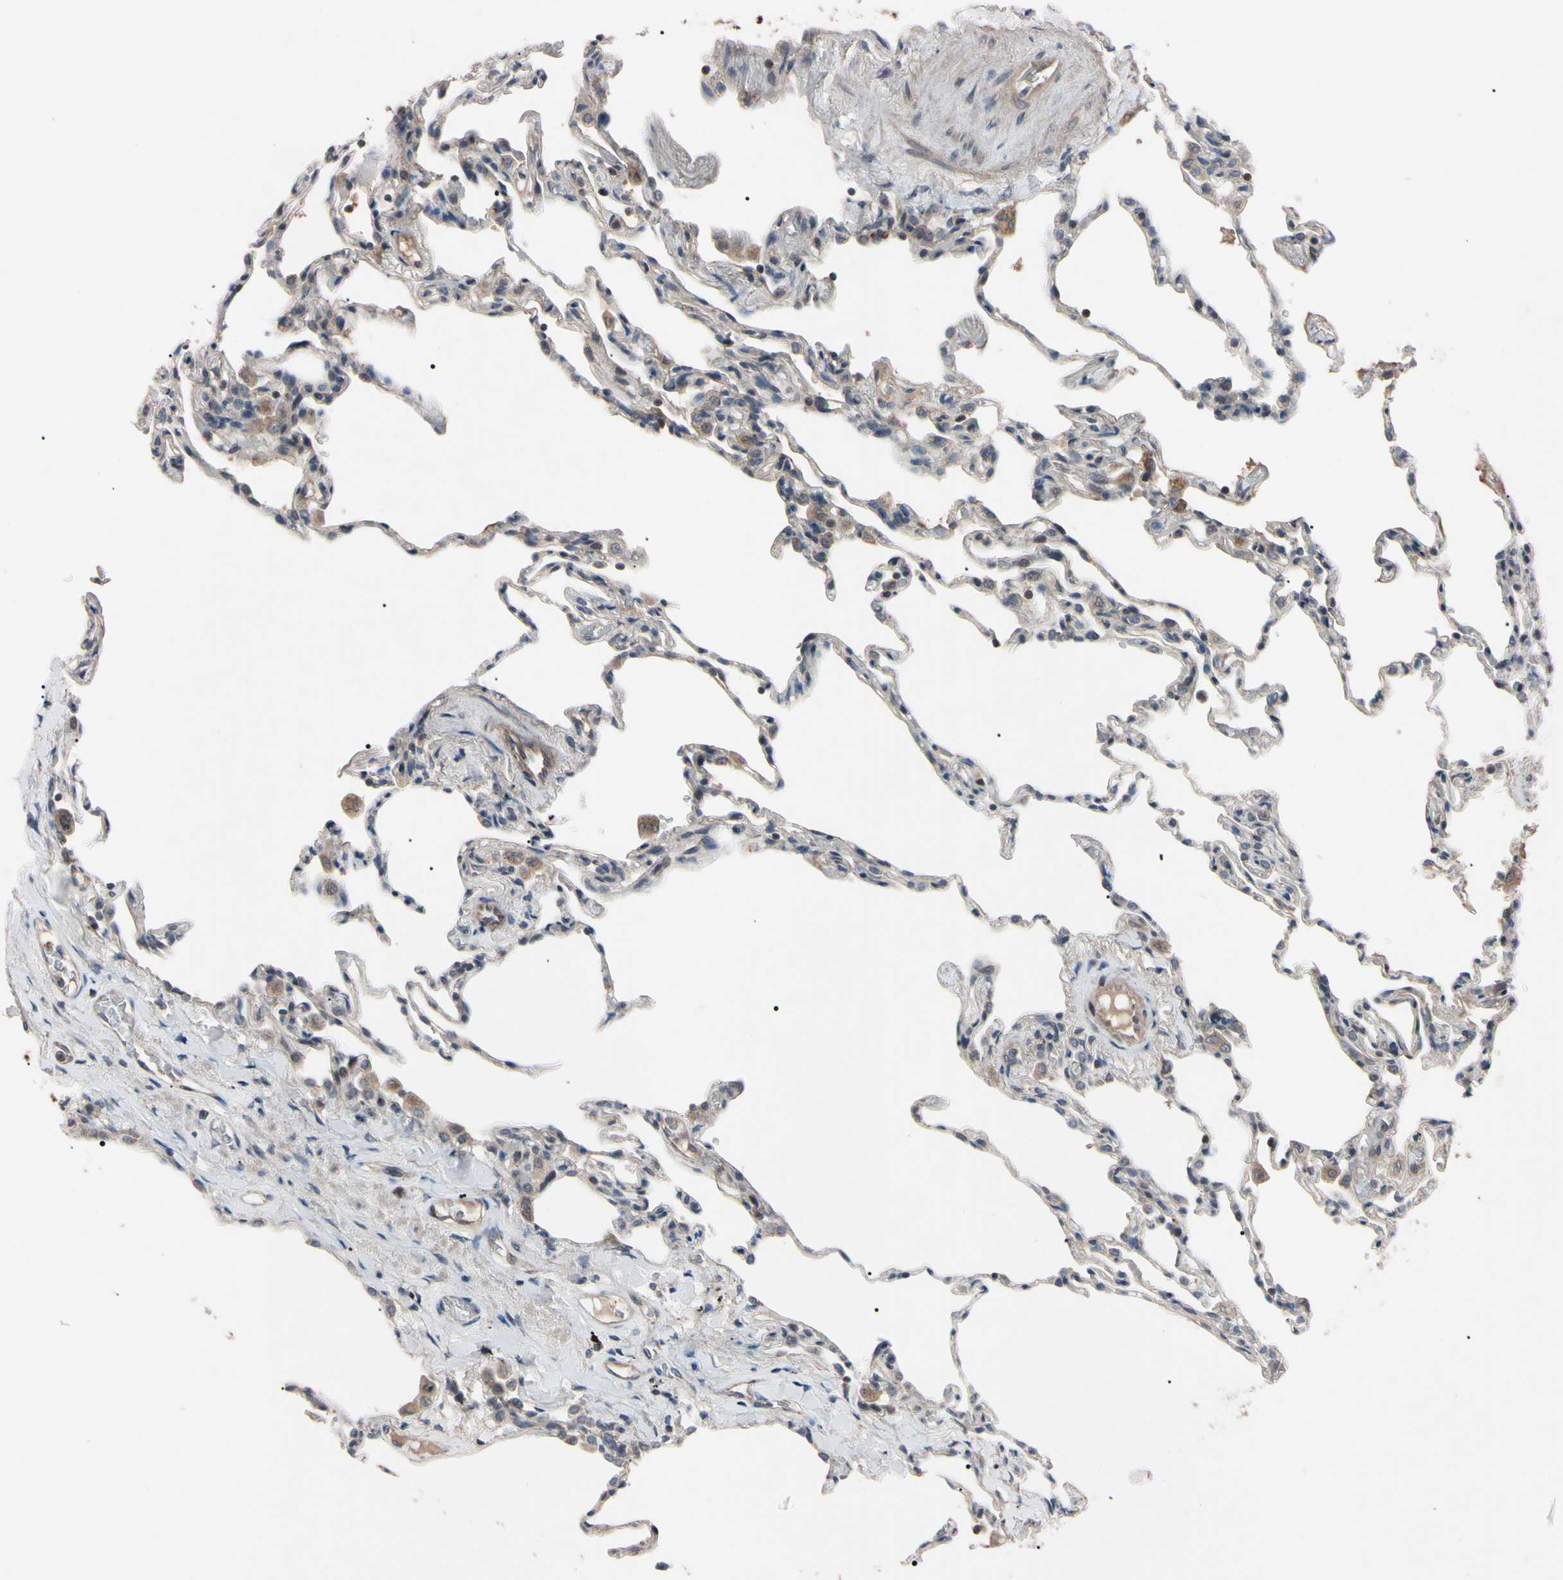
{"staining": {"intensity": "negative", "quantity": "none", "location": "none"}, "tissue": "lung", "cell_type": "Alveolar cells", "image_type": "normal", "snomed": [{"axis": "morphology", "description": "Normal tissue, NOS"}, {"axis": "topography", "description": "Lung"}], "caption": "An IHC photomicrograph of benign lung is shown. There is no staining in alveolar cells of lung. (DAB (3,3'-diaminobenzidine) immunohistochemistry visualized using brightfield microscopy, high magnification).", "gene": "TNFRSF1A", "patient": {"sex": "male", "age": 59}}